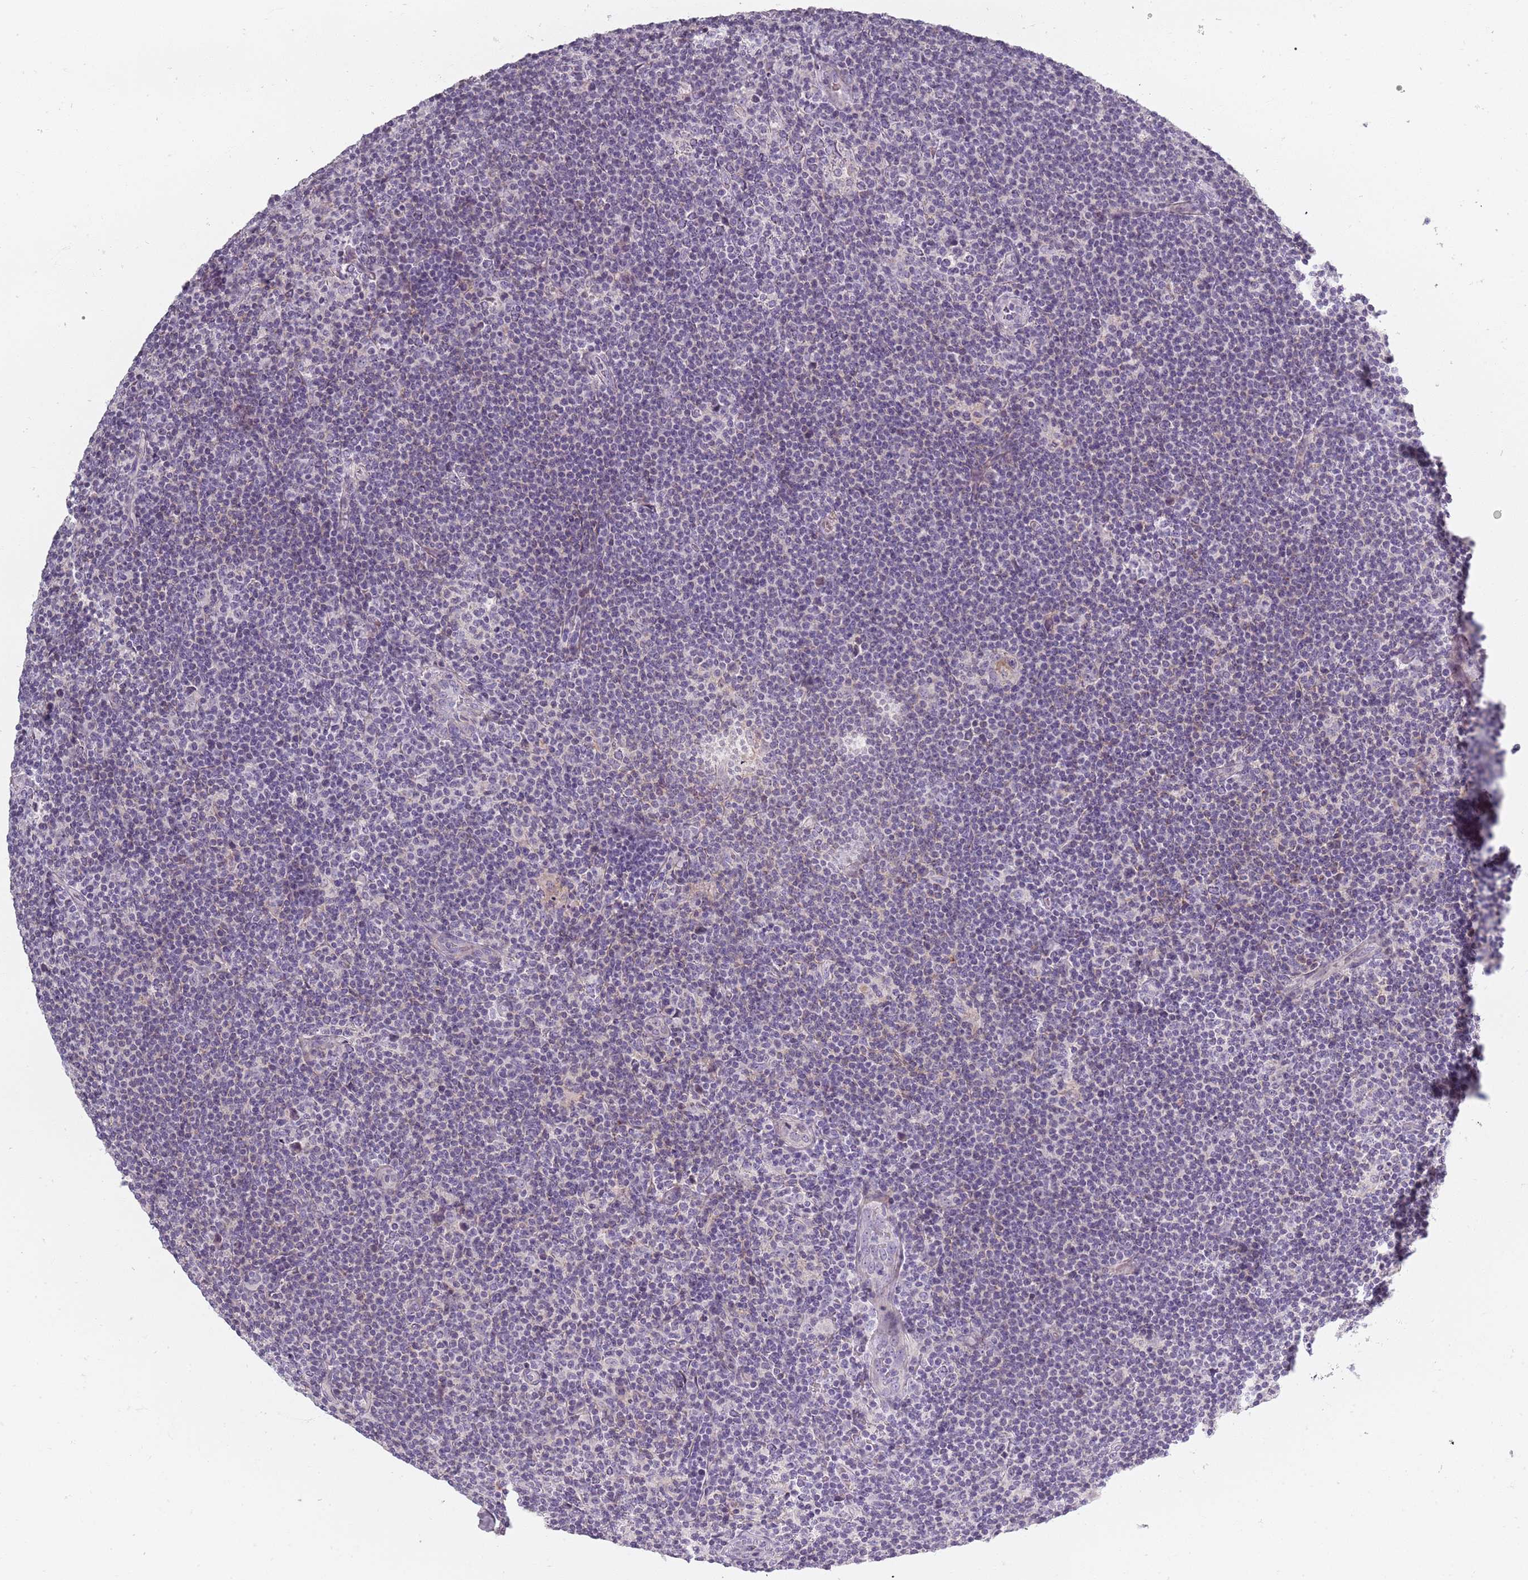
{"staining": {"intensity": "negative", "quantity": "none", "location": "none"}, "tissue": "lymphoma", "cell_type": "Tumor cells", "image_type": "cancer", "snomed": [{"axis": "morphology", "description": "Hodgkin's disease, NOS"}, {"axis": "topography", "description": "Lymph node"}], "caption": "Tumor cells are negative for brown protein staining in lymphoma.", "gene": "SYNGR3", "patient": {"sex": "female", "age": 57}}